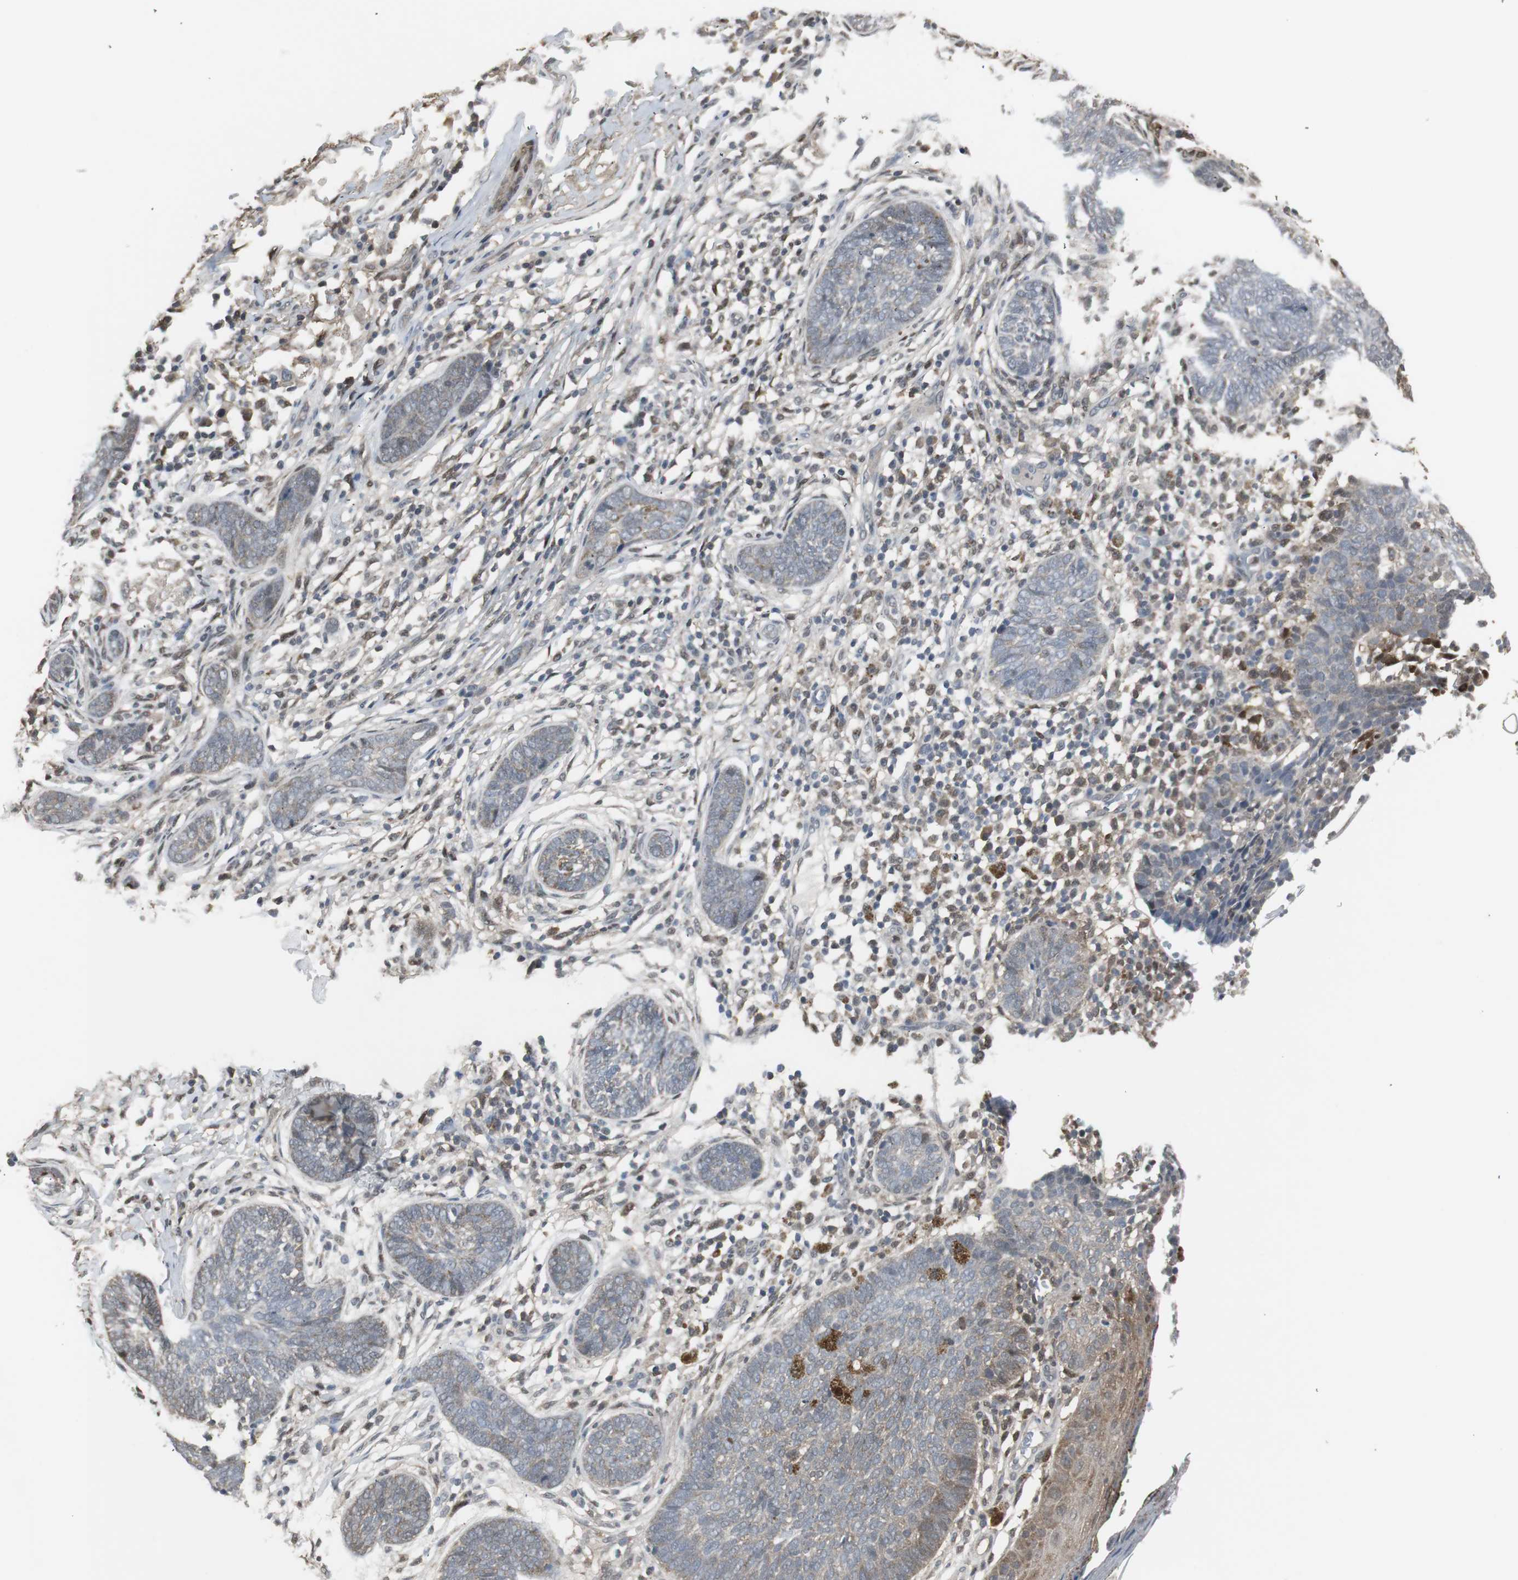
{"staining": {"intensity": "negative", "quantity": "none", "location": "none"}, "tissue": "skin cancer", "cell_type": "Tumor cells", "image_type": "cancer", "snomed": [{"axis": "morphology", "description": "Normal tissue, NOS"}, {"axis": "morphology", "description": "Basal cell carcinoma"}, {"axis": "topography", "description": "Skin"}], "caption": "High magnification brightfield microscopy of skin cancer (basal cell carcinoma) stained with DAB (brown) and counterstained with hematoxylin (blue): tumor cells show no significant expression.", "gene": "PLIN3", "patient": {"sex": "male", "age": 87}}